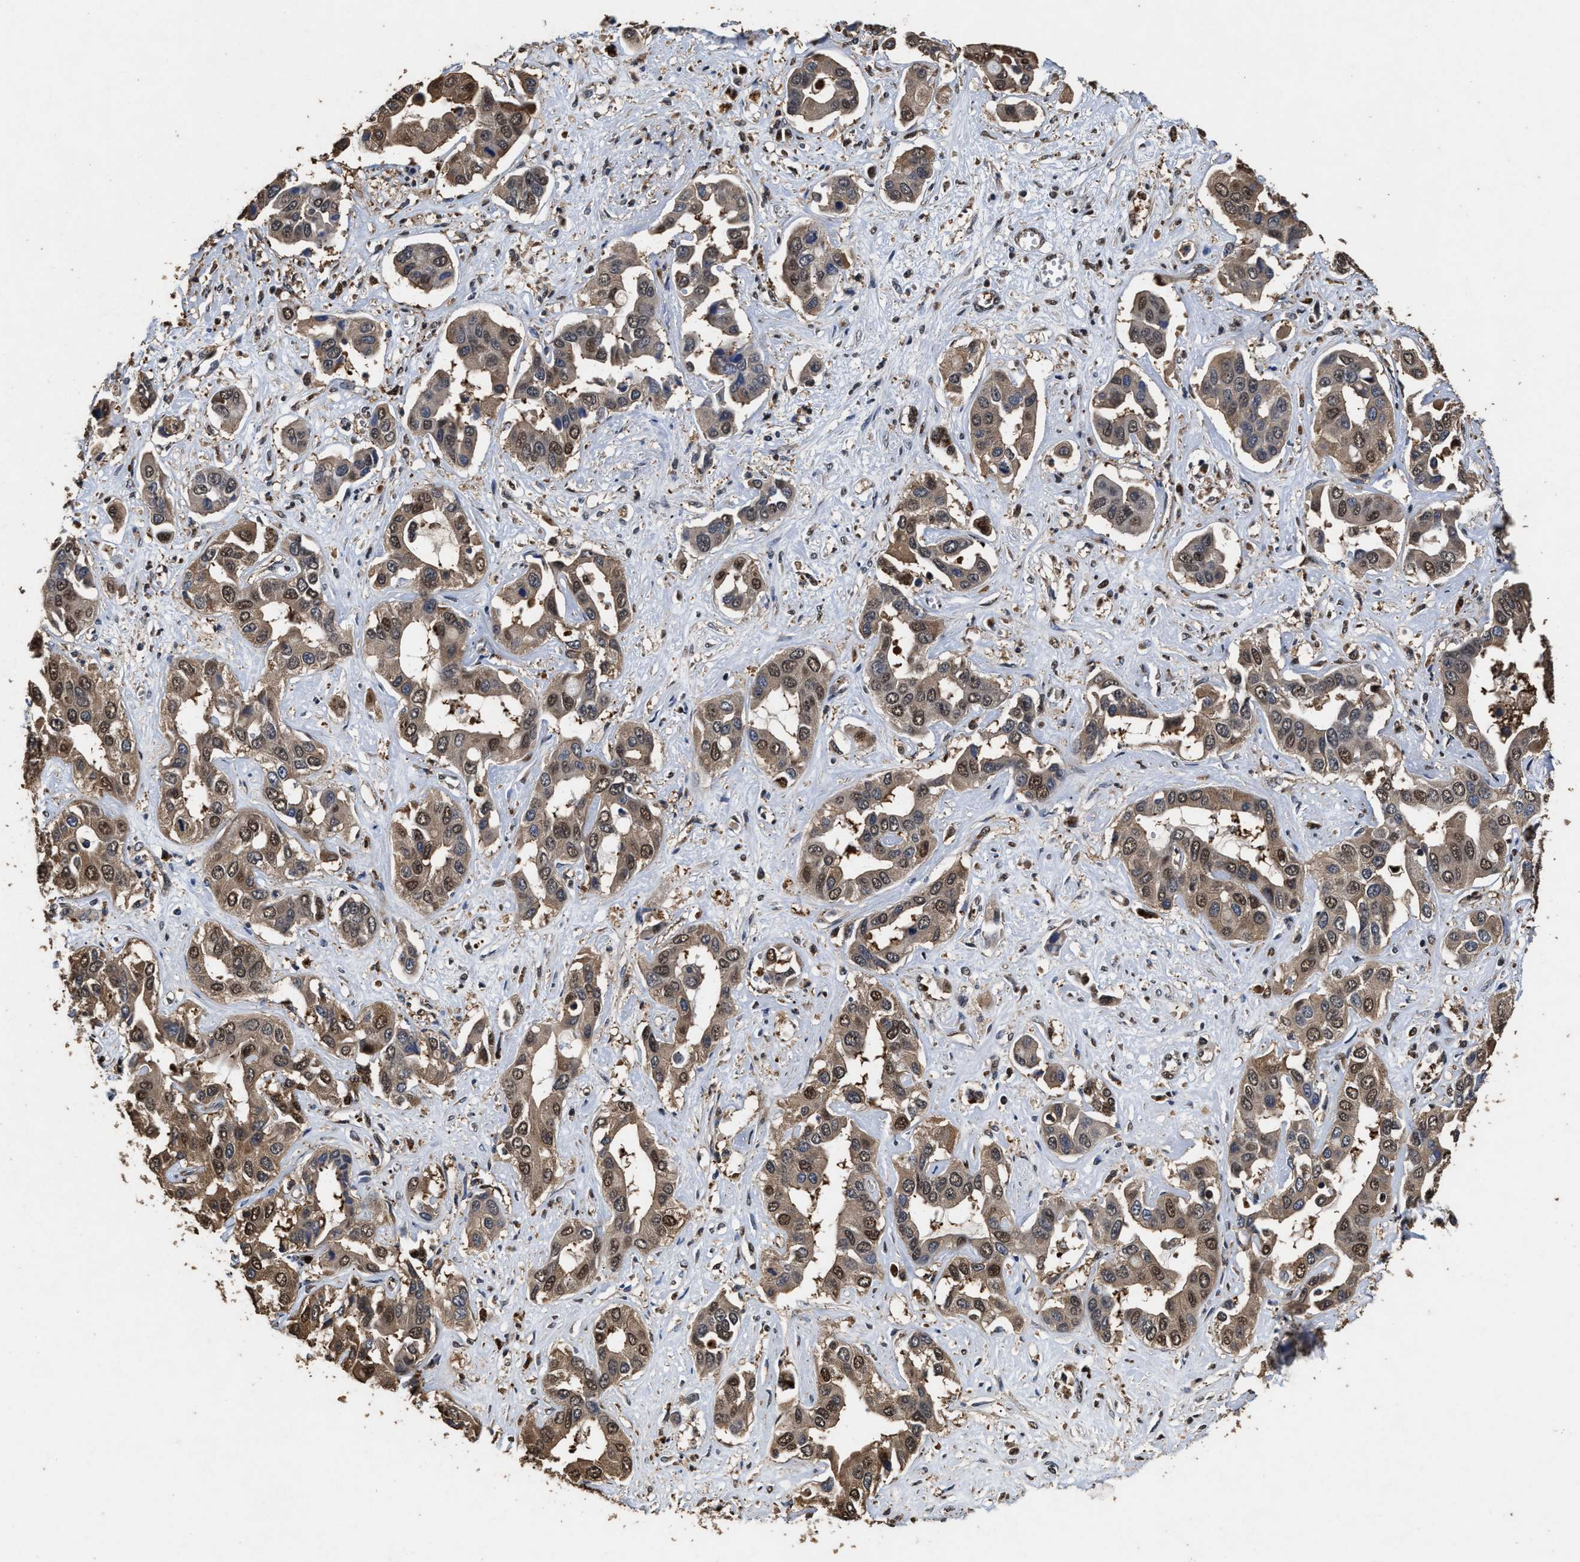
{"staining": {"intensity": "moderate", "quantity": ">75%", "location": "cytoplasmic/membranous,nuclear"}, "tissue": "liver cancer", "cell_type": "Tumor cells", "image_type": "cancer", "snomed": [{"axis": "morphology", "description": "Cholangiocarcinoma"}, {"axis": "topography", "description": "Liver"}], "caption": "This histopathology image shows IHC staining of liver cancer, with medium moderate cytoplasmic/membranous and nuclear staining in about >75% of tumor cells.", "gene": "TPST2", "patient": {"sex": "female", "age": 52}}